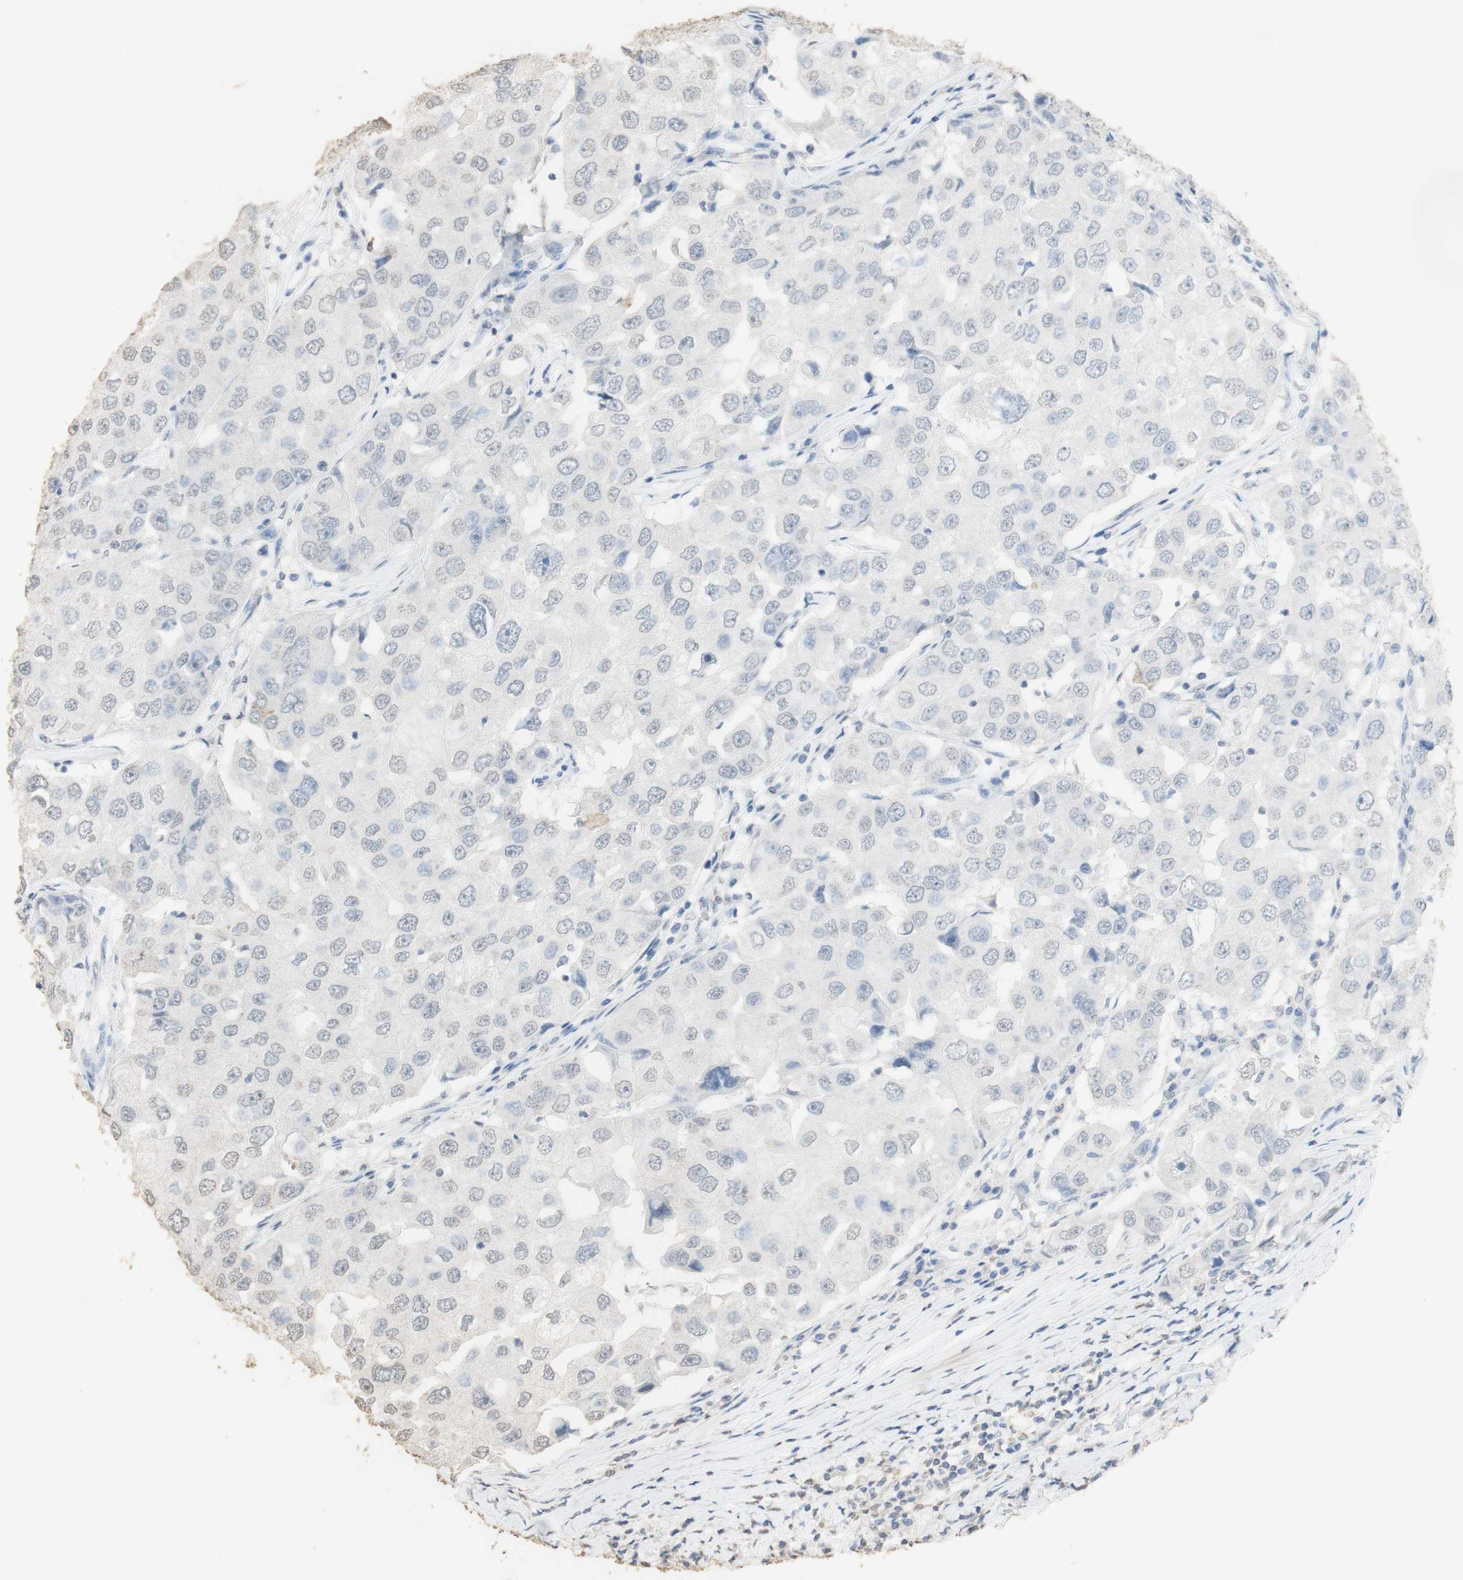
{"staining": {"intensity": "weak", "quantity": "<25%", "location": "nuclear"}, "tissue": "breast cancer", "cell_type": "Tumor cells", "image_type": "cancer", "snomed": [{"axis": "morphology", "description": "Duct carcinoma"}, {"axis": "topography", "description": "Breast"}], "caption": "Micrograph shows no protein expression in tumor cells of breast cancer (invasive ductal carcinoma) tissue.", "gene": "L1CAM", "patient": {"sex": "female", "age": 27}}